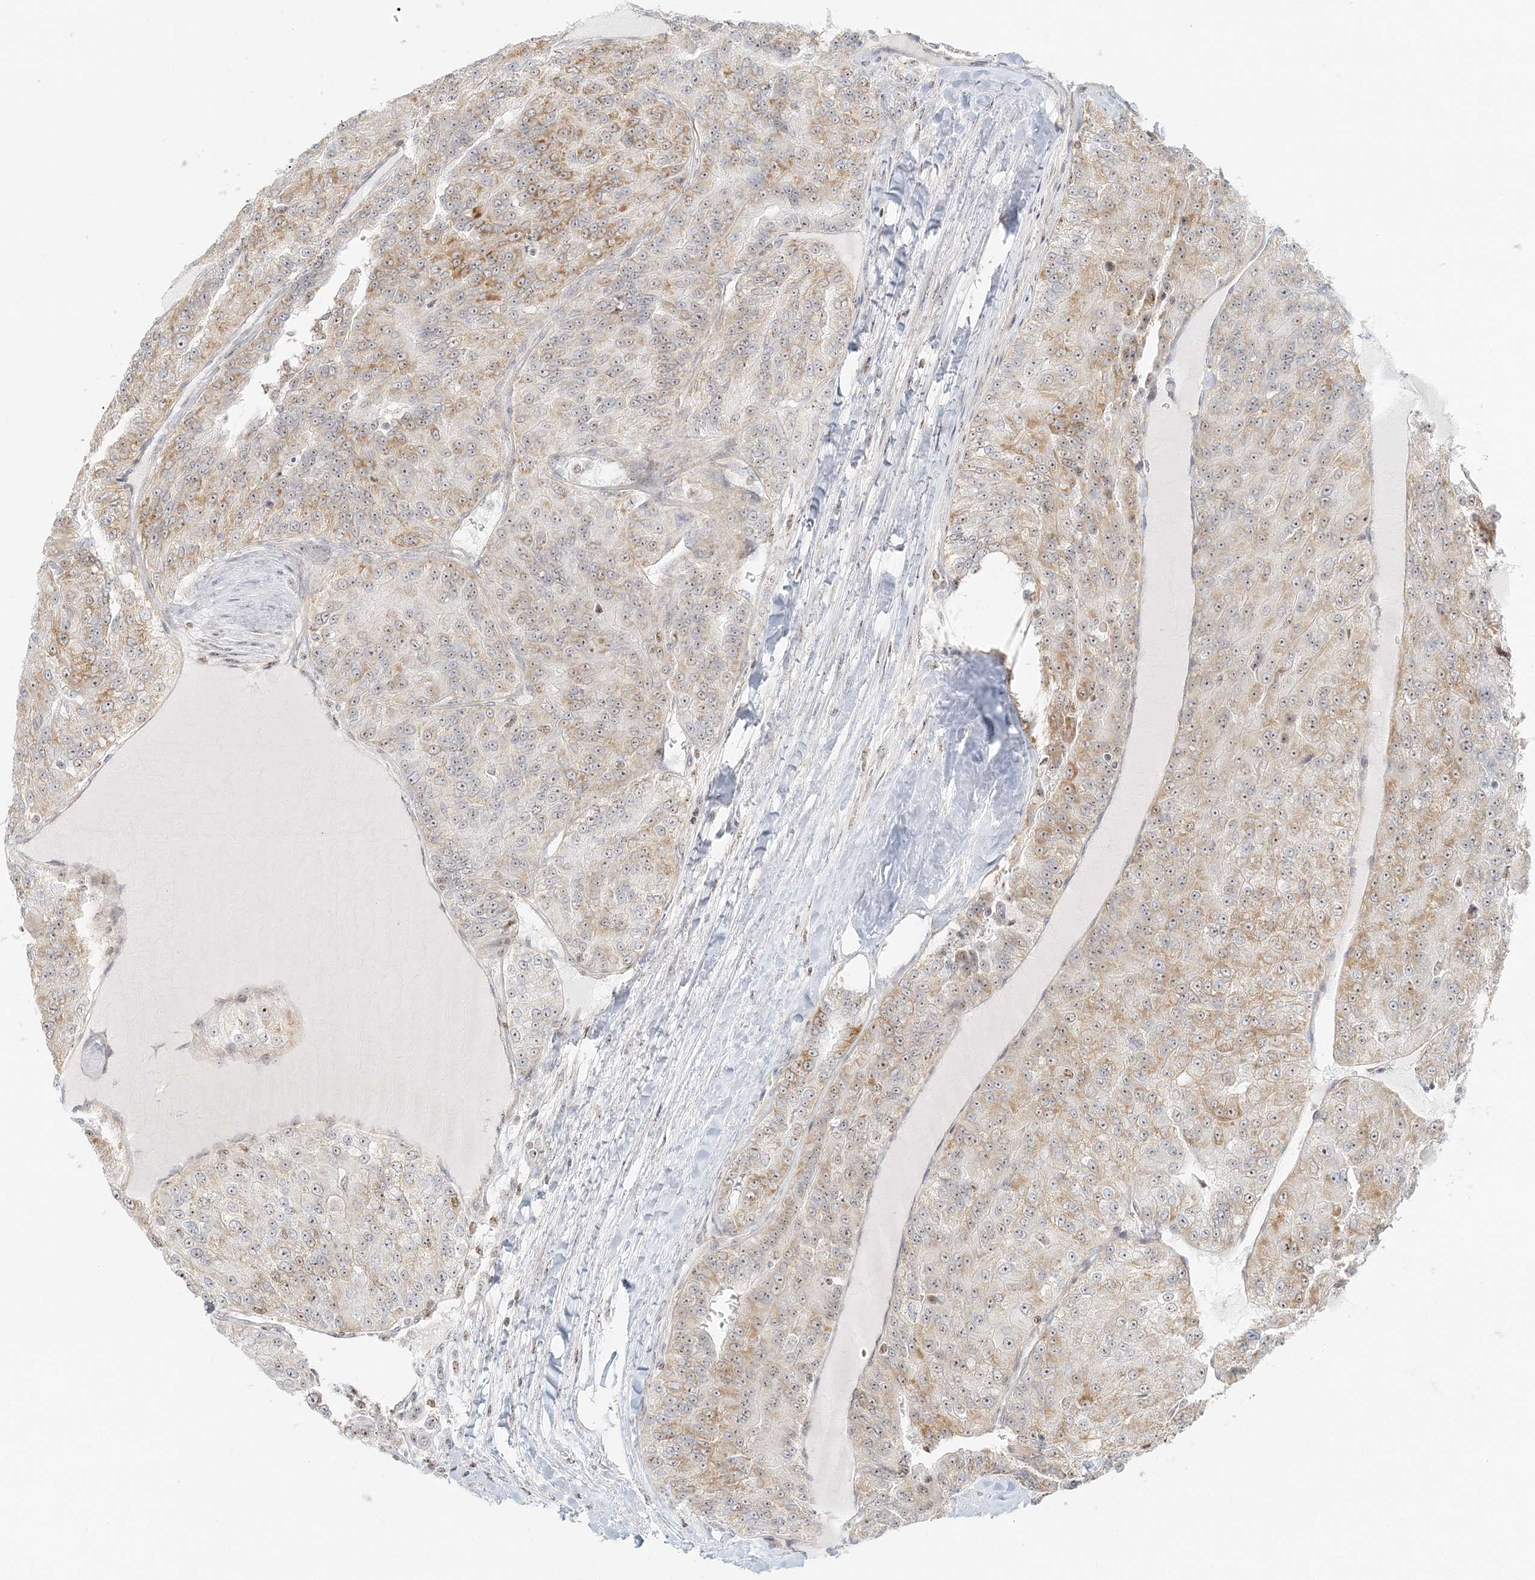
{"staining": {"intensity": "moderate", "quantity": ">75%", "location": "cytoplasmic/membranous,nuclear"}, "tissue": "renal cancer", "cell_type": "Tumor cells", "image_type": "cancer", "snomed": [{"axis": "morphology", "description": "Adenocarcinoma, NOS"}, {"axis": "topography", "description": "Kidney"}], "caption": "Moderate cytoplasmic/membranous and nuclear protein staining is identified in about >75% of tumor cells in renal adenocarcinoma.", "gene": "UBE2F", "patient": {"sex": "female", "age": 63}}